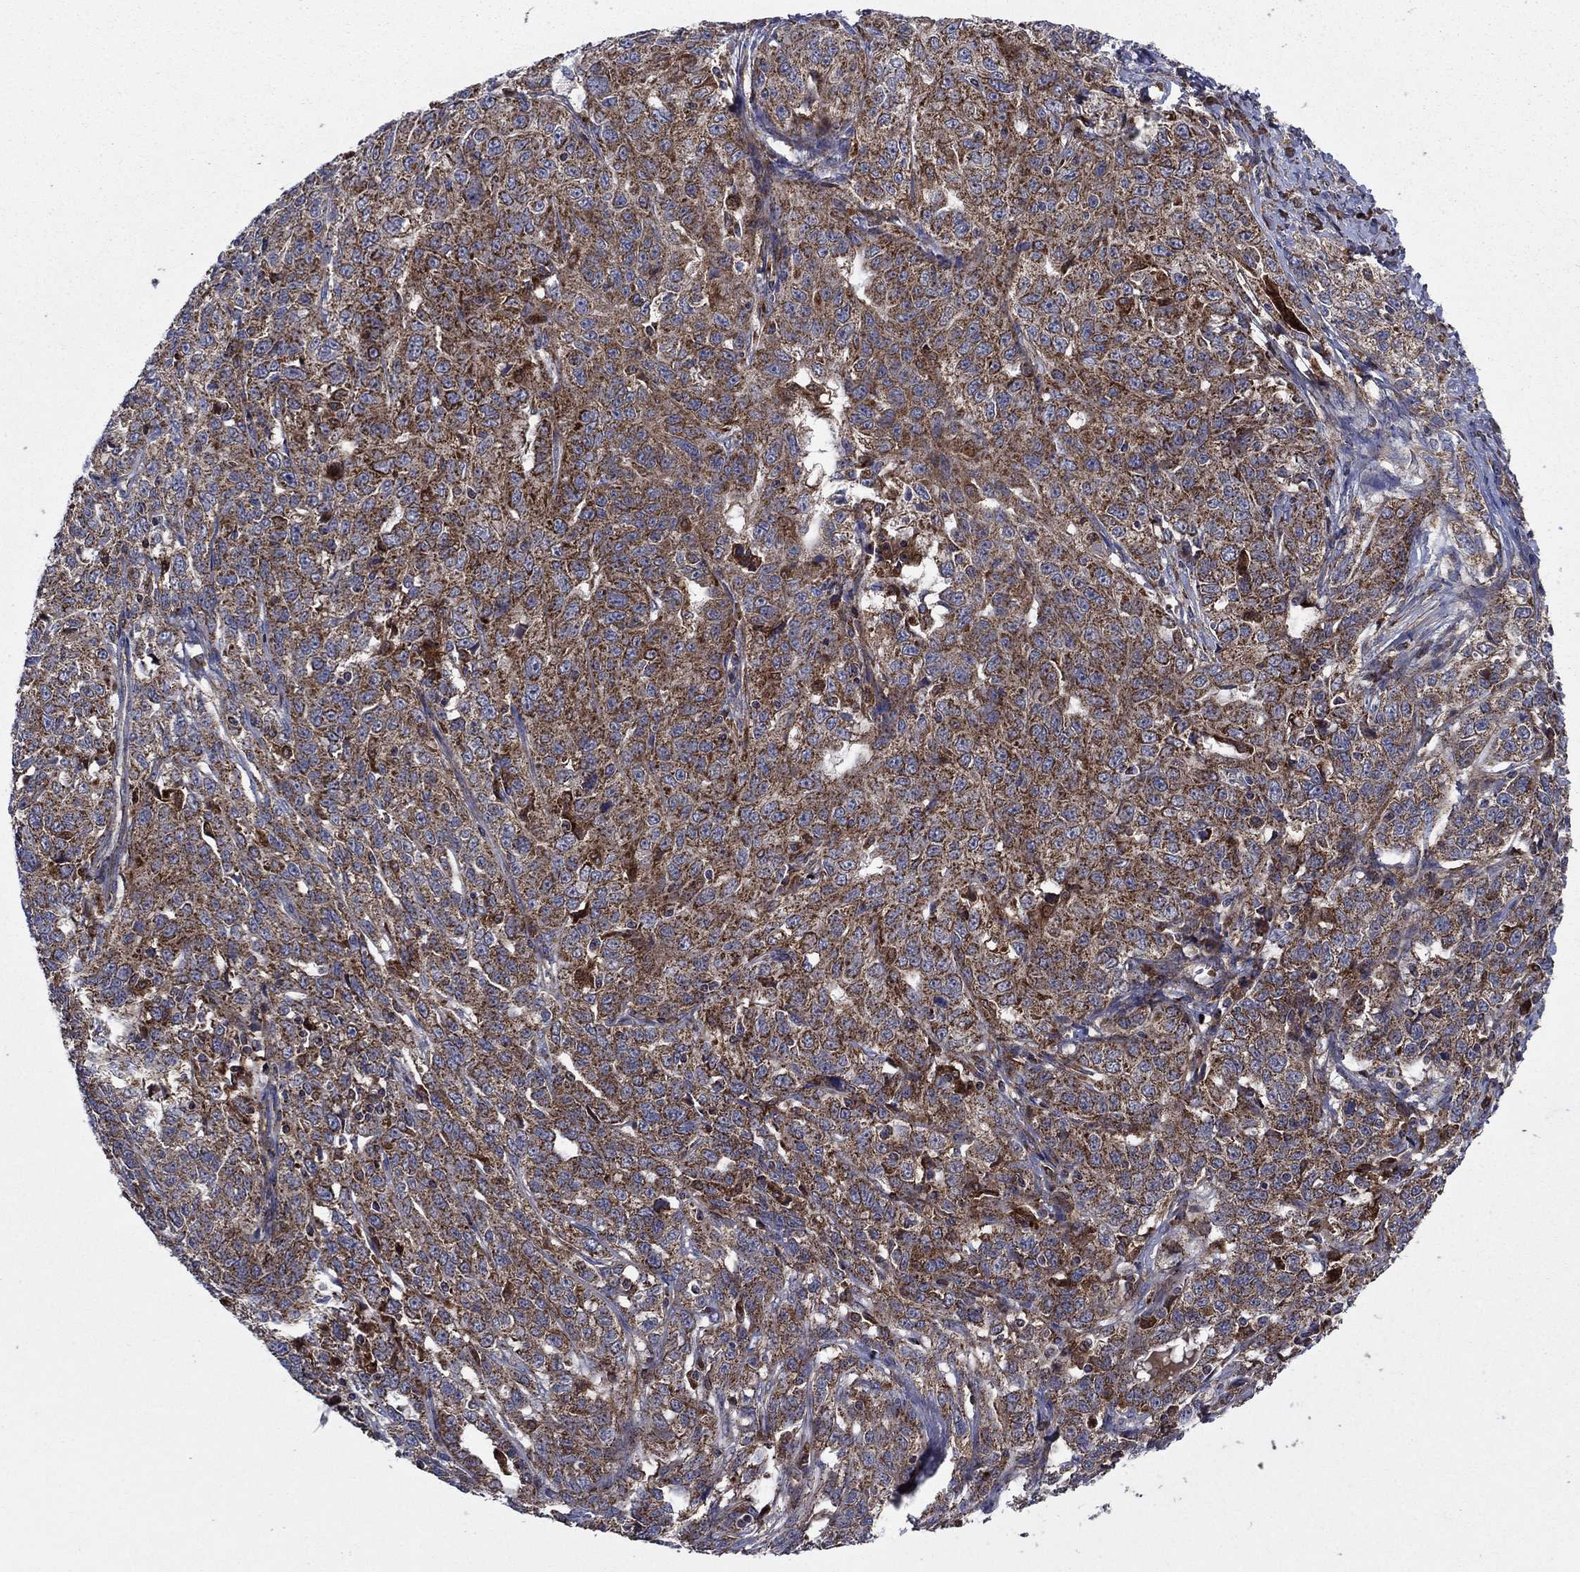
{"staining": {"intensity": "strong", "quantity": "25%-75%", "location": "cytoplasmic/membranous"}, "tissue": "ovarian cancer", "cell_type": "Tumor cells", "image_type": "cancer", "snomed": [{"axis": "morphology", "description": "Cystadenocarcinoma, serous, NOS"}, {"axis": "topography", "description": "Ovary"}], "caption": "A high amount of strong cytoplasmic/membranous staining is seen in approximately 25%-75% of tumor cells in ovarian serous cystadenocarcinoma tissue. The protein is shown in brown color, while the nuclei are stained blue.", "gene": "RNF19B", "patient": {"sex": "female", "age": 71}}